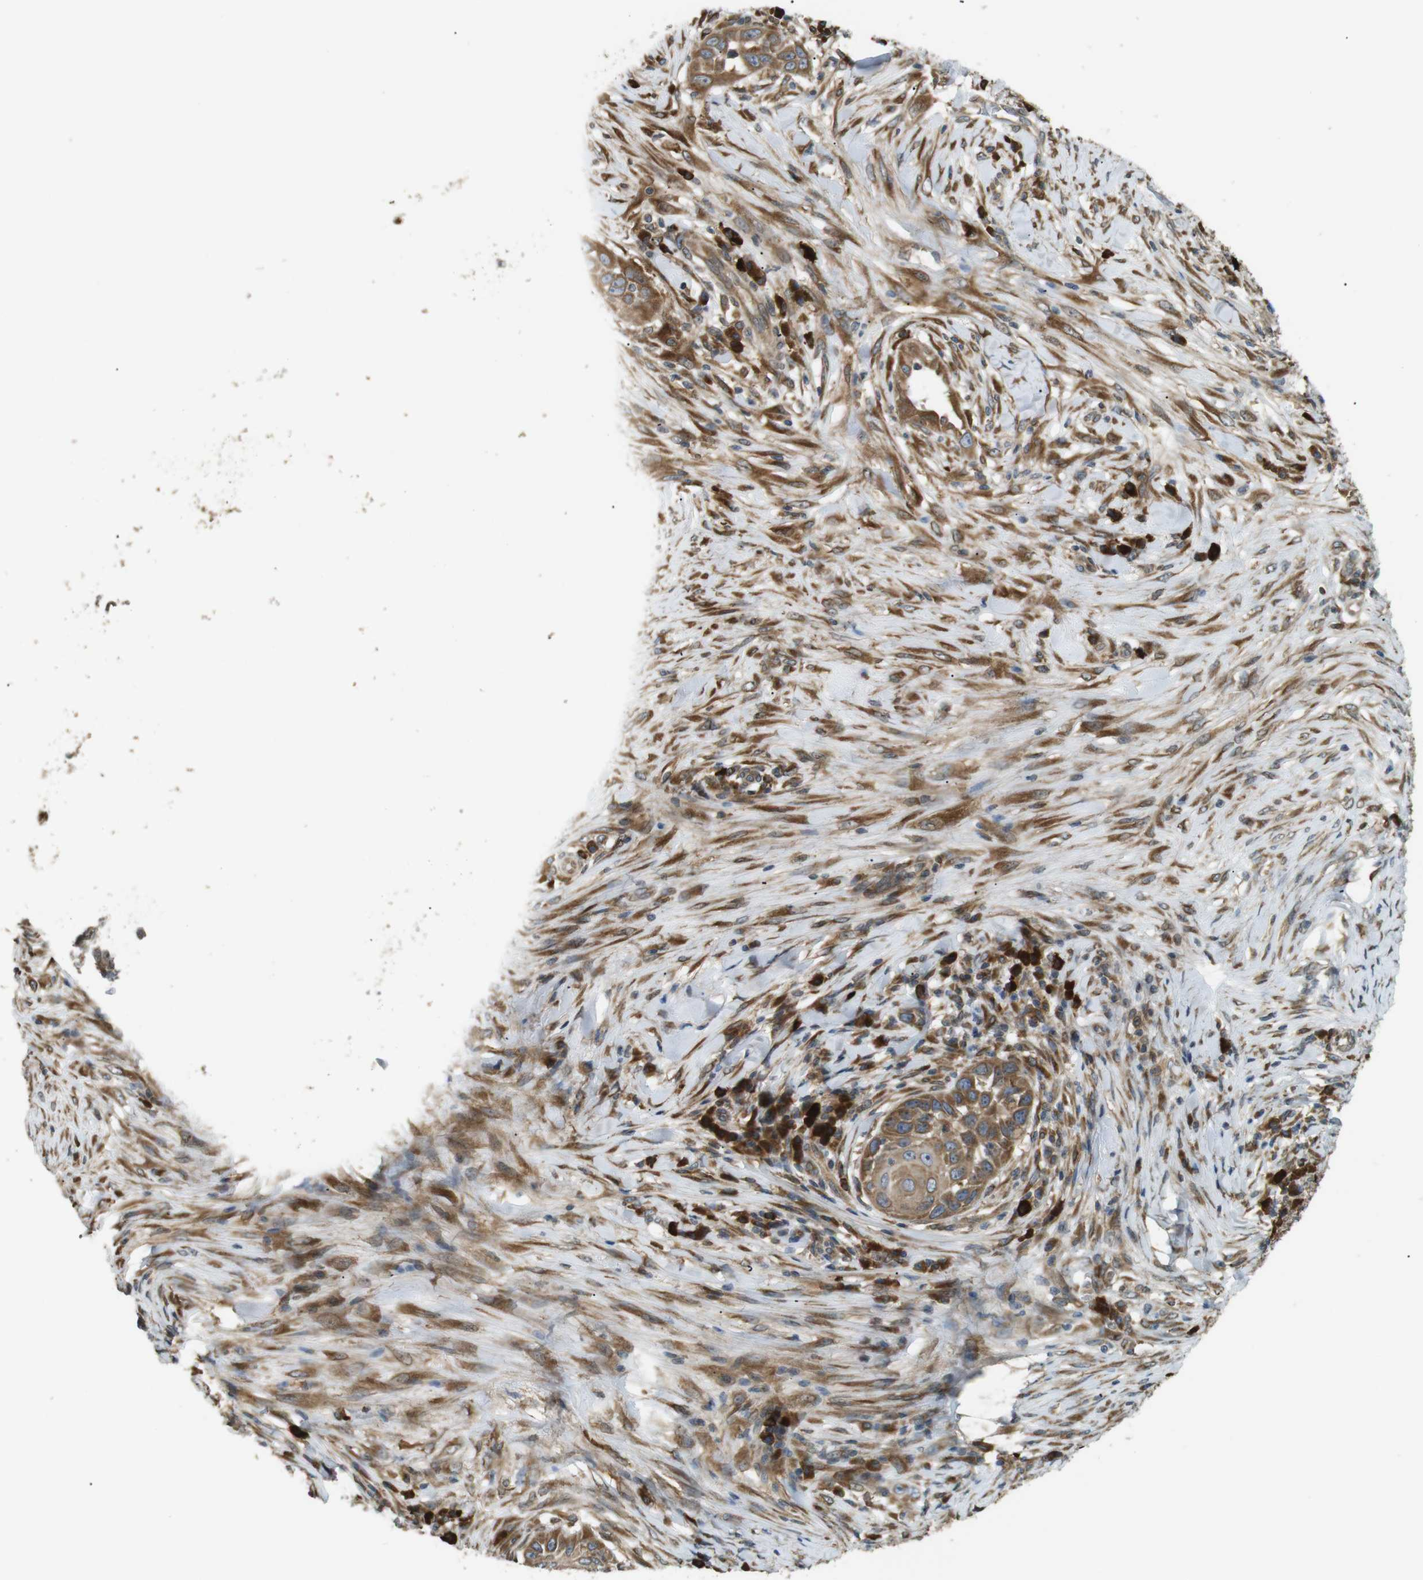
{"staining": {"intensity": "moderate", "quantity": ">75%", "location": "cytoplasmic/membranous"}, "tissue": "skin cancer", "cell_type": "Tumor cells", "image_type": "cancer", "snomed": [{"axis": "morphology", "description": "Squamous cell carcinoma, NOS"}, {"axis": "topography", "description": "Skin"}], "caption": "IHC image of neoplastic tissue: human skin cancer (squamous cell carcinoma) stained using immunohistochemistry (IHC) shows medium levels of moderate protein expression localized specifically in the cytoplasmic/membranous of tumor cells, appearing as a cytoplasmic/membranous brown color.", "gene": "TMED4", "patient": {"sex": "female", "age": 44}}